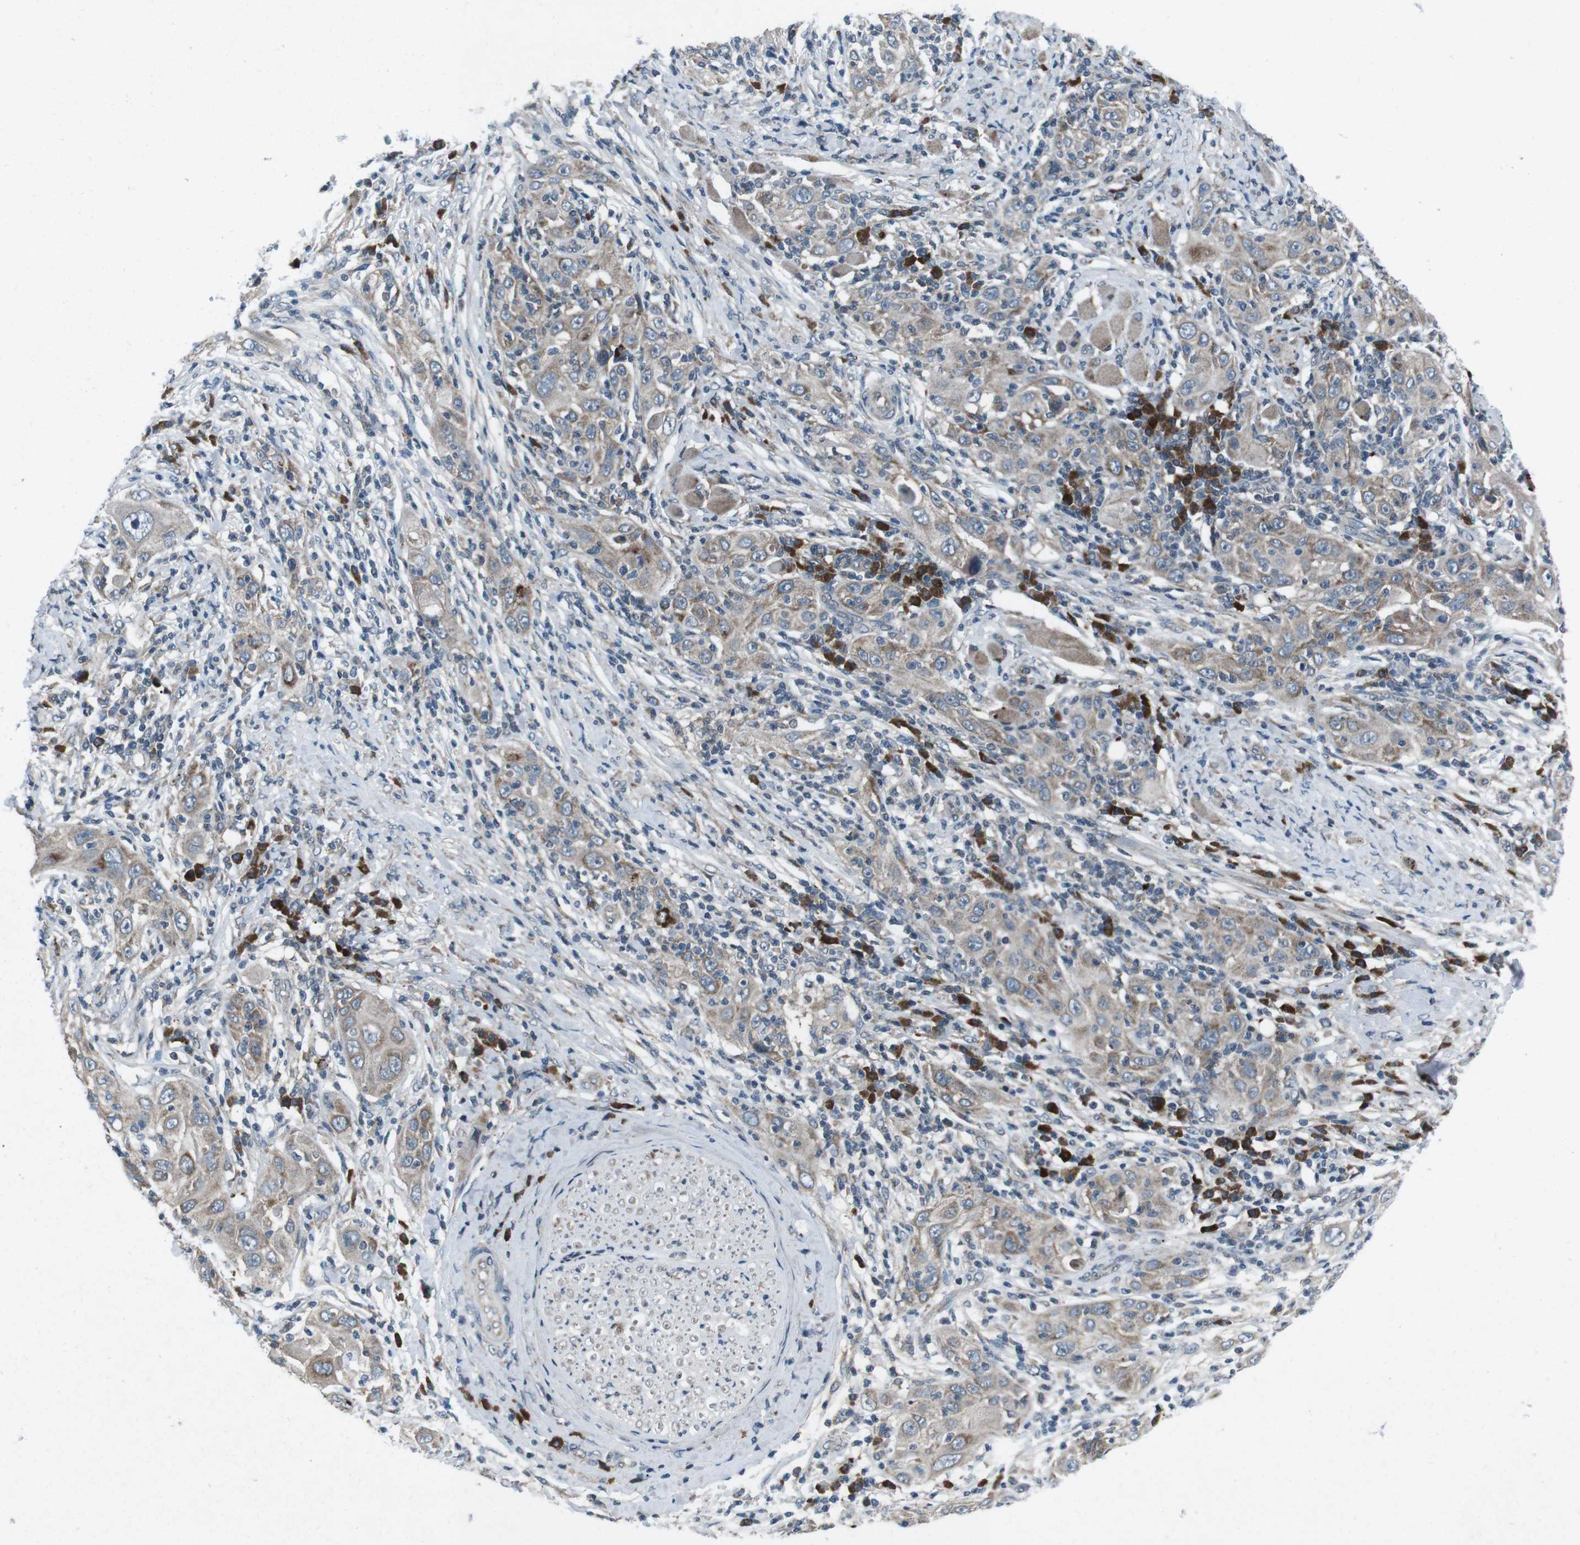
{"staining": {"intensity": "weak", "quantity": "25%-75%", "location": "cytoplasmic/membranous"}, "tissue": "skin cancer", "cell_type": "Tumor cells", "image_type": "cancer", "snomed": [{"axis": "morphology", "description": "Squamous cell carcinoma, NOS"}, {"axis": "topography", "description": "Skin"}], "caption": "Human skin cancer (squamous cell carcinoma) stained for a protein (brown) exhibits weak cytoplasmic/membranous positive staining in about 25%-75% of tumor cells.", "gene": "CDK16", "patient": {"sex": "female", "age": 88}}